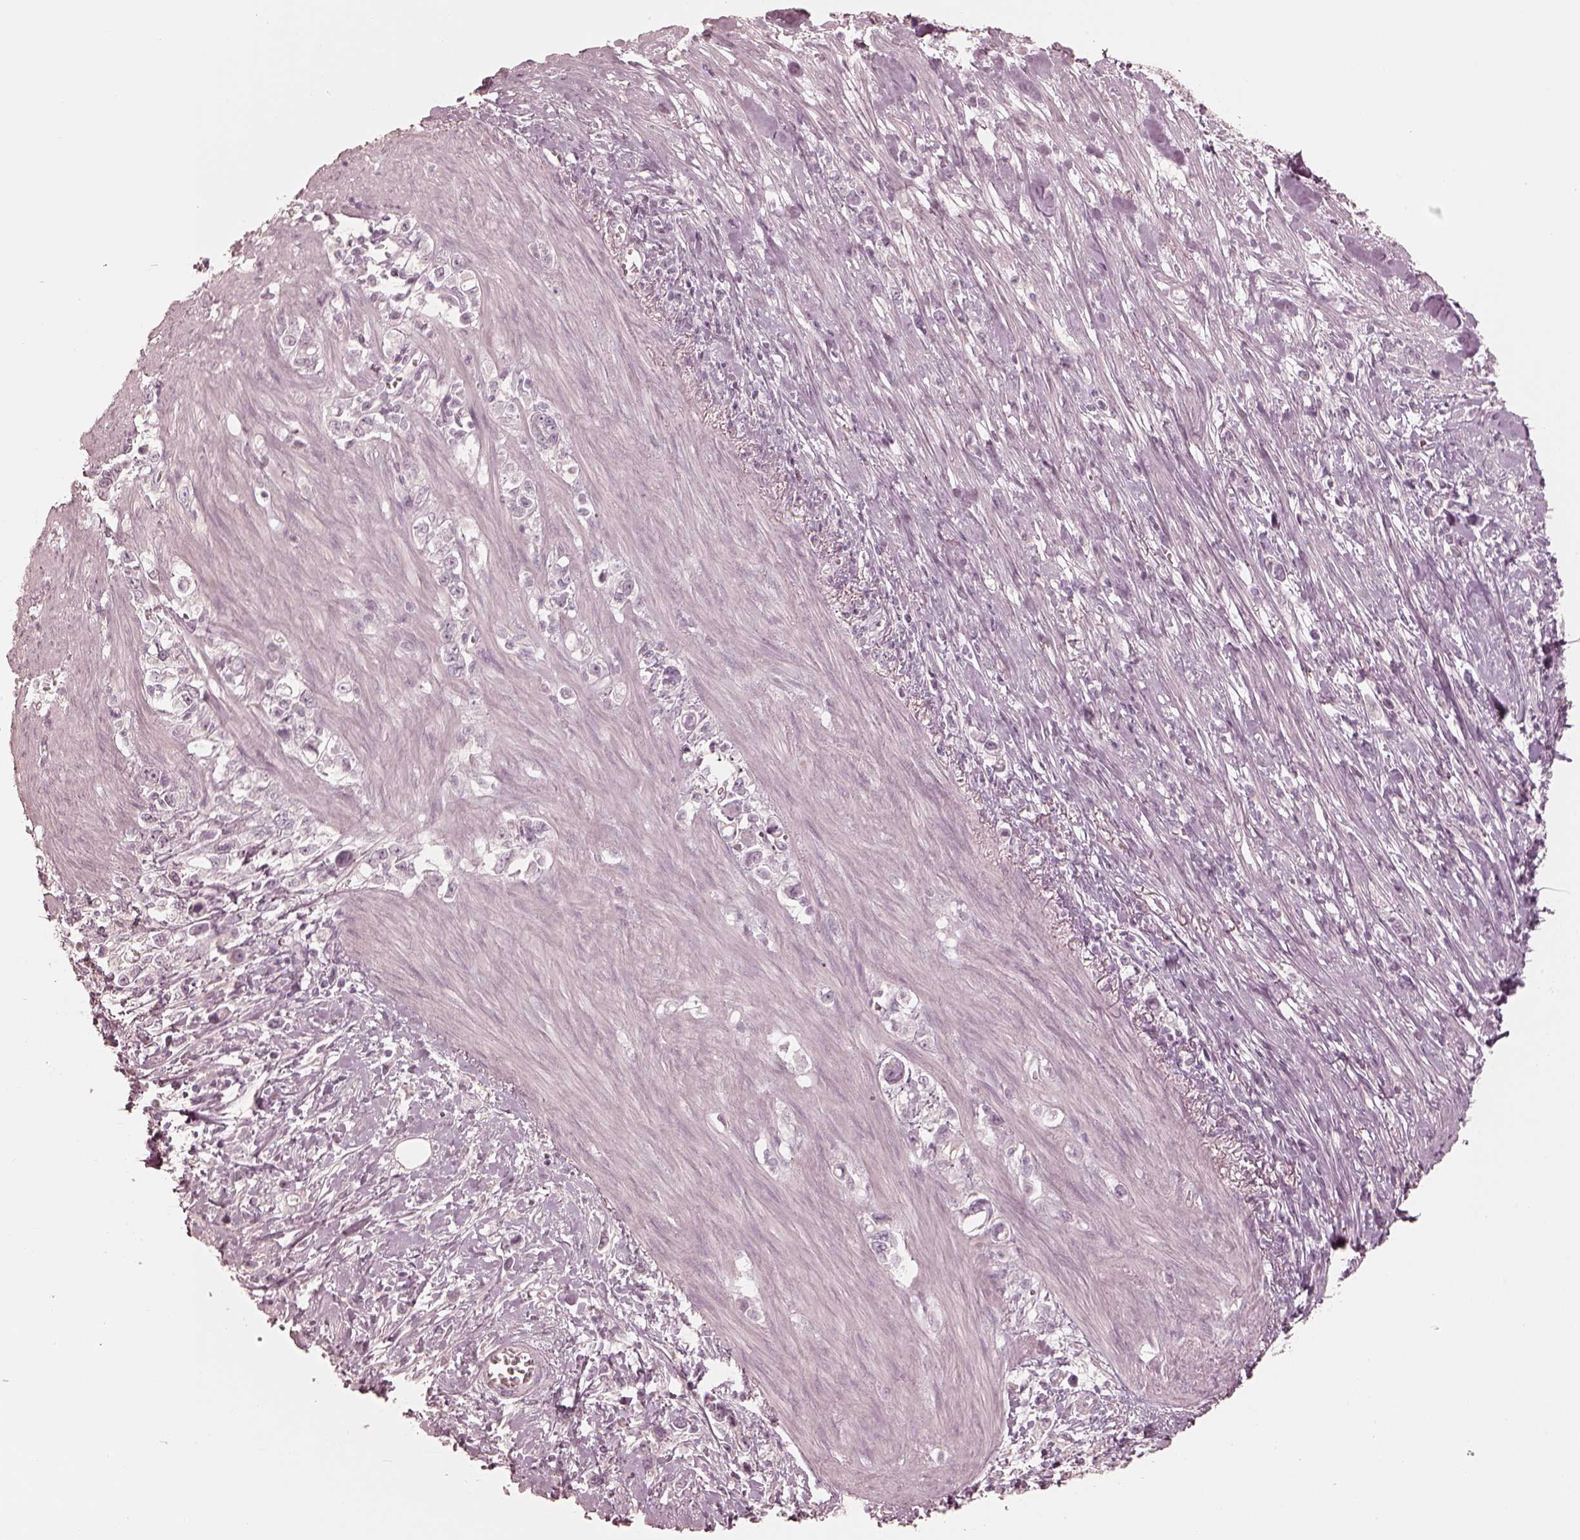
{"staining": {"intensity": "negative", "quantity": "none", "location": "none"}, "tissue": "stomach cancer", "cell_type": "Tumor cells", "image_type": "cancer", "snomed": [{"axis": "morphology", "description": "Adenocarcinoma, NOS"}, {"axis": "topography", "description": "Stomach"}], "caption": "IHC histopathology image of human stomach cancer stained for a protein (brown), which exhibits no staining in tumor cells.", "gene": "CALR3", "patient": {"sex": "male", "age": 63}}